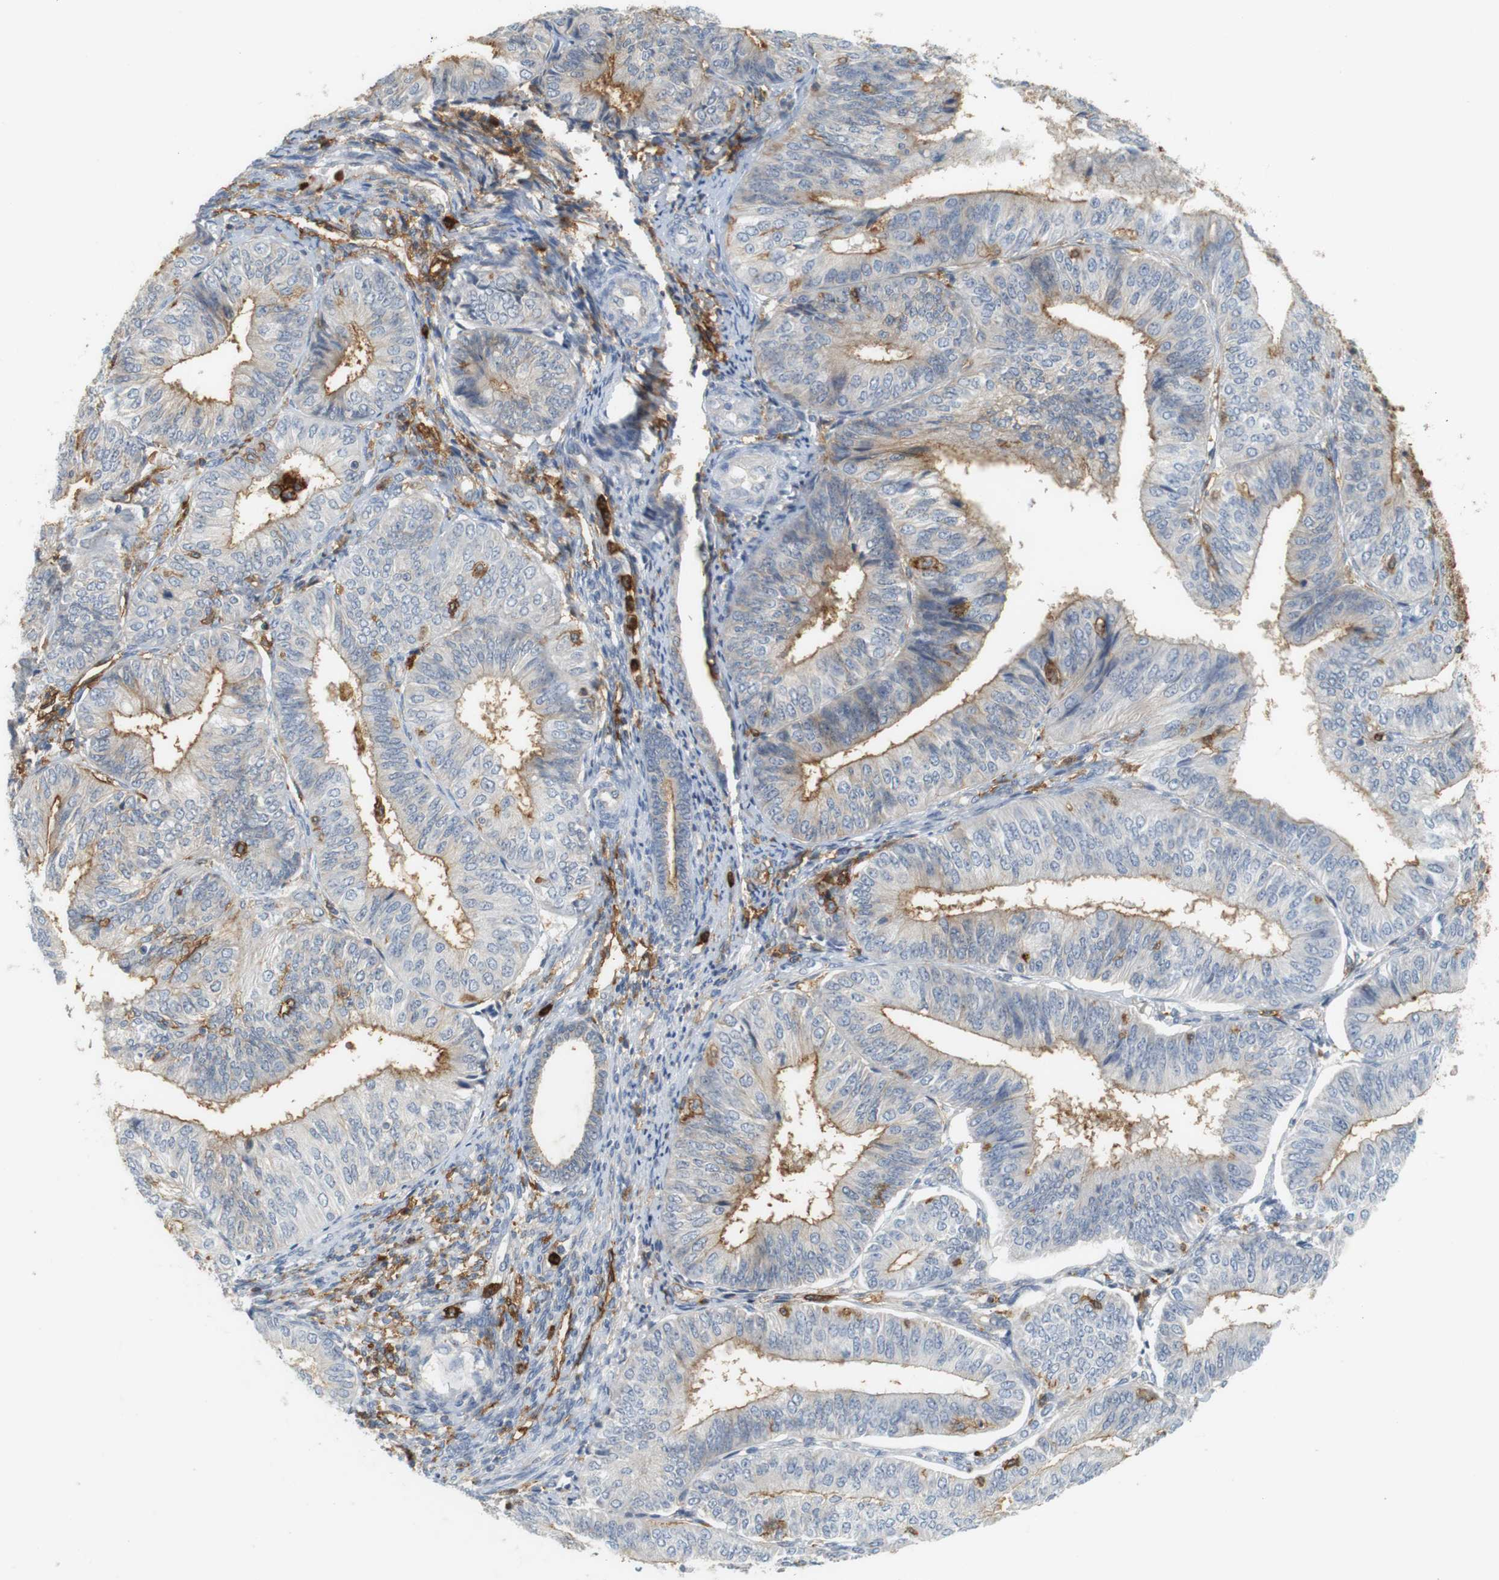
{"staining": {"intensity": "moderate", "quantity": "25%-75%", "location": "cytoplasmic/membranous"}, "tissue": "endometrial cancer", "cell_type": "Tumor cells", "image_type": "cancer", "snomed": [{"axis": "morphology", "description": "Adenocarcinoma, NOS"}, {"axis": "topography", "description": "Endometrium"}], "caption": "Immunohistochemistry (IHC) photomicrograph of adenocarcinoma (endometrial) stained for a protein (brown), which exhibits medium levels of moderate cytoplasmic/membranous positivity in approximately 25%-75% of tumor cells.", "gene": "SIRPA", "patient": {"sex": "female", "age": 58}}